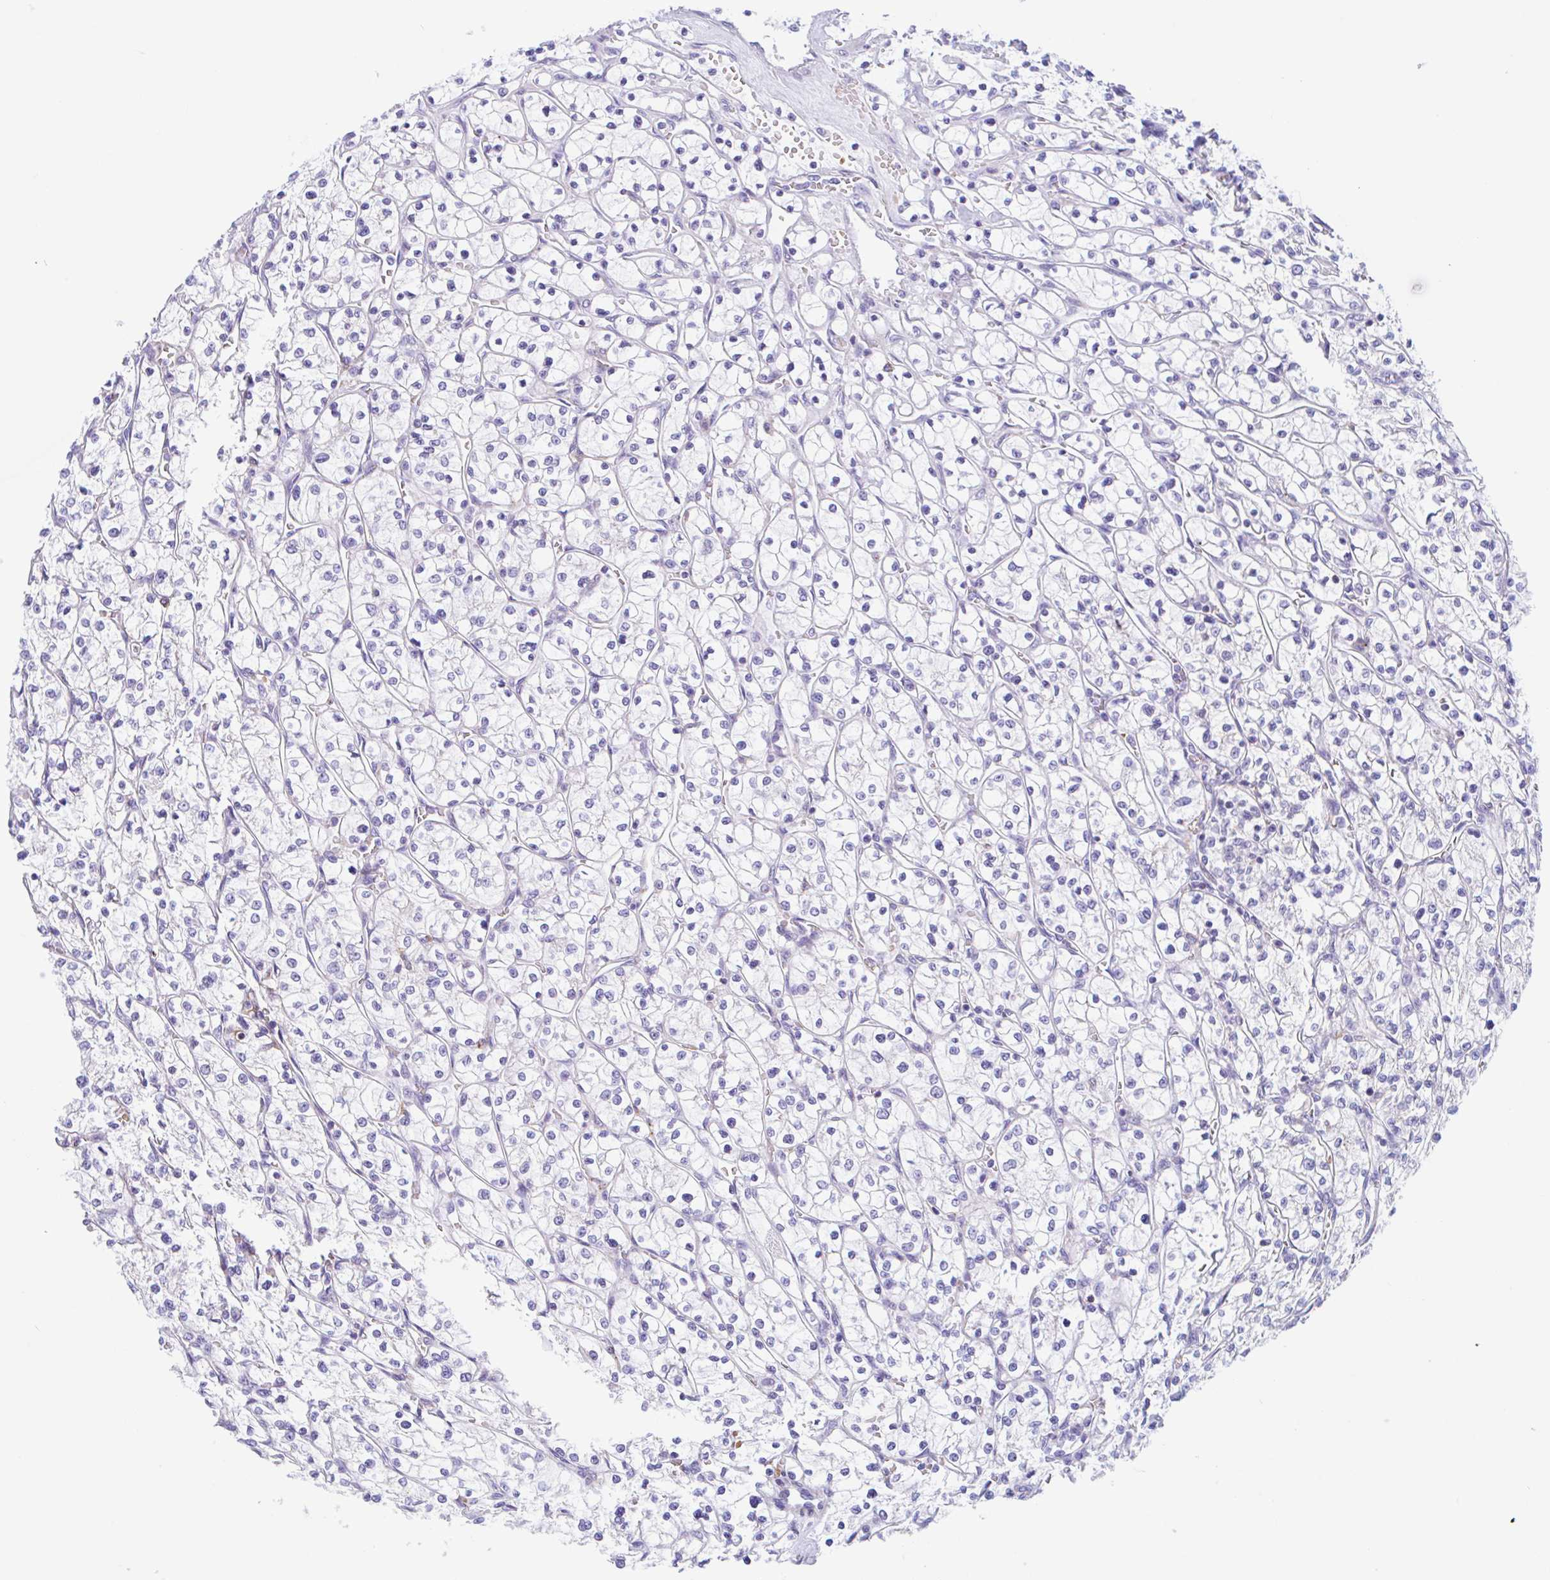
{"staining": {"intensity": "negative", "quantity": "none", "location": "none"}, "tissue": "renal cancer", "cell_type": "Tumor cells", "image_type": "cancer", "snomed": [{"axis": "morphology", "description": "Adenocarcinoma, NOS"}, {"axis": "topography", "description": "Kidney"}], "caption": "The micrograph shows no staining of tumor cells in renal cancer (adenocarcinoma).", "gene": "ANKRD9", "patient": {"sex": "female", "age": 64}}